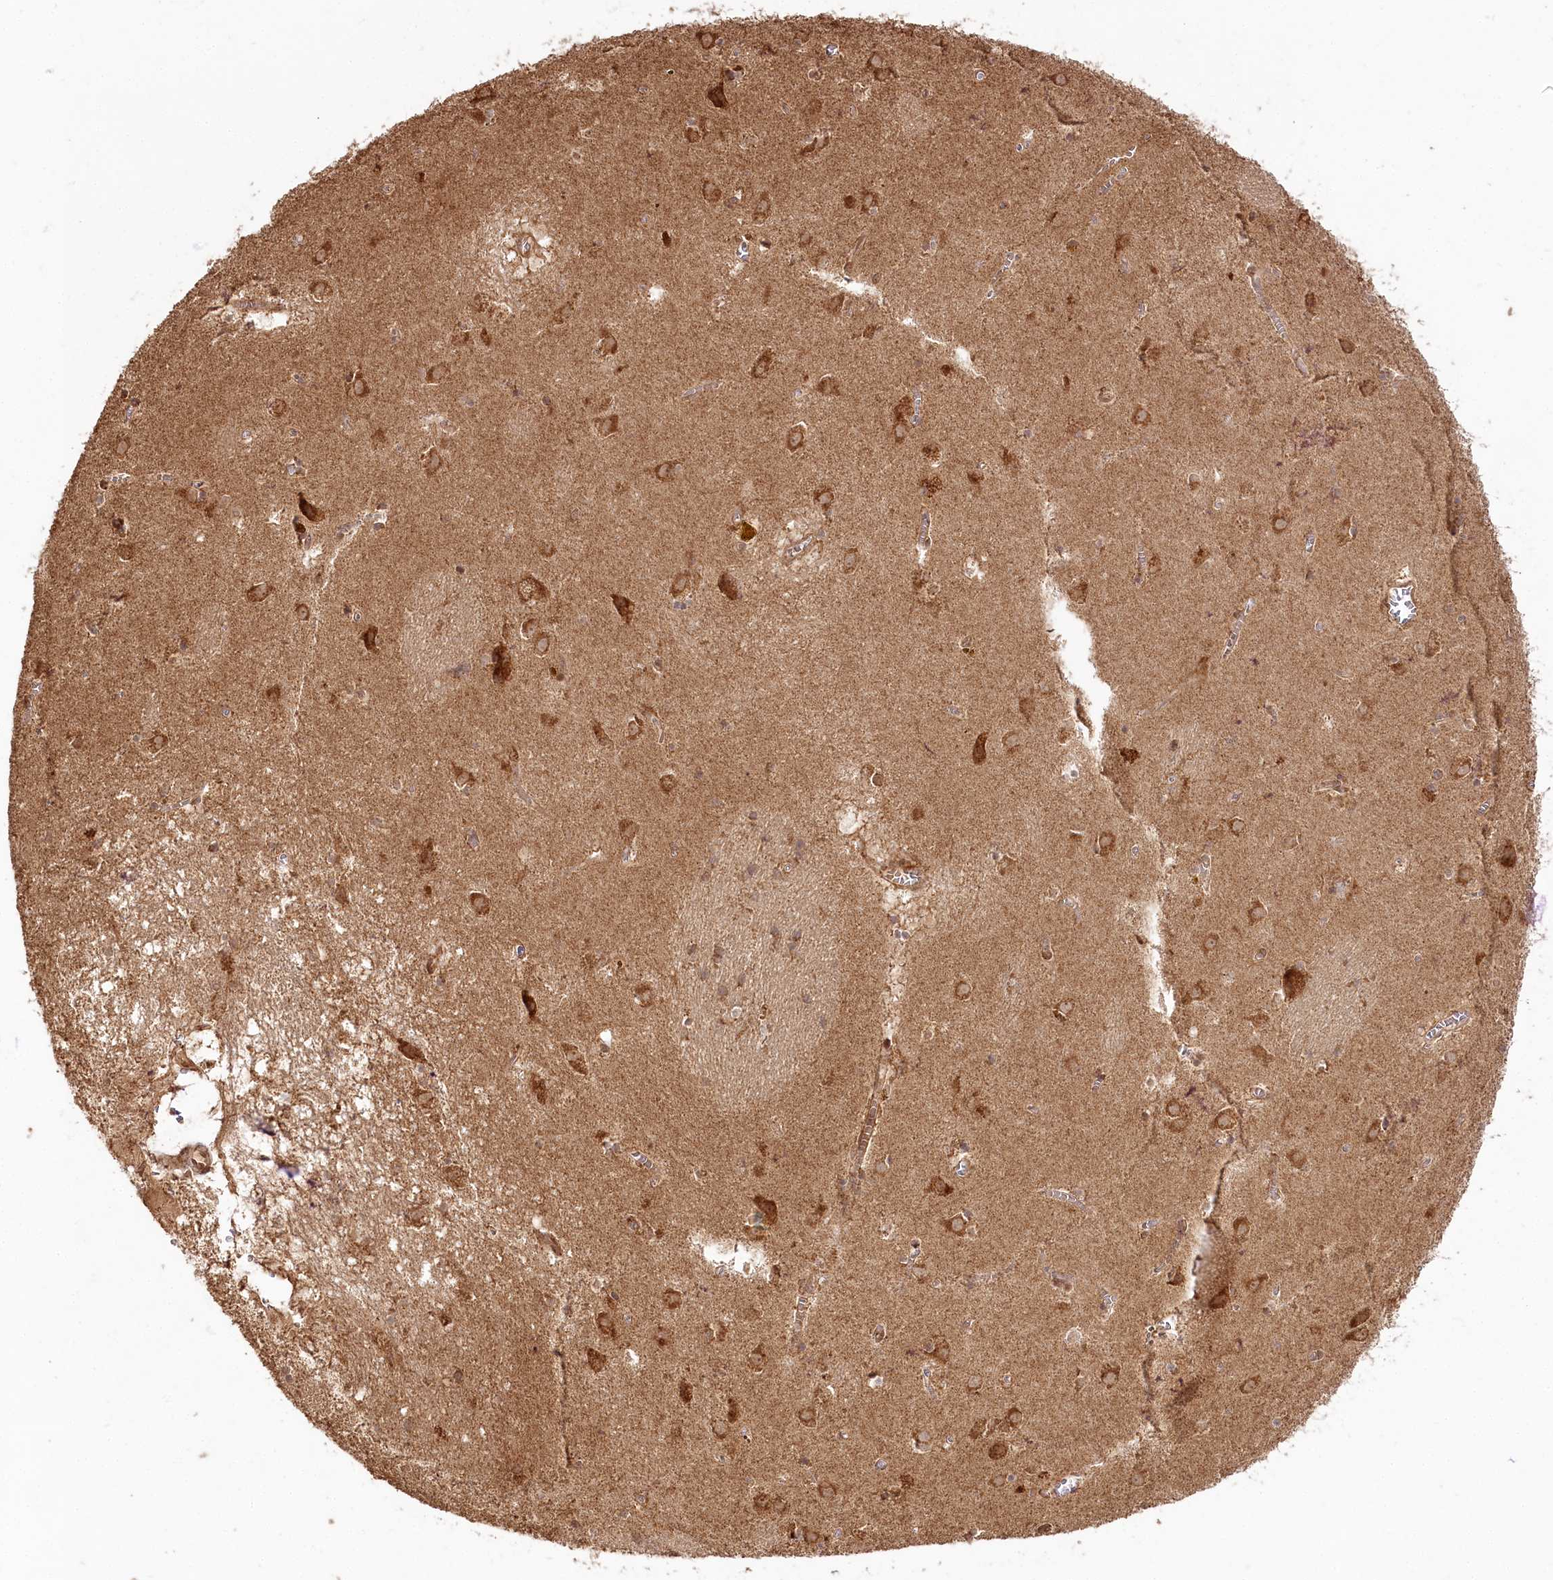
{"staining": {"intensity": "moderate", "quantity": ">75%", "location": "cytoplasmic/membranous,nuclear"}, "tissue": "caudate", "cell_type": "Glial cells", "image_type": "normal", "snomed": [{"axis": "morphology", "description": "Normal tissue, NOS"}, {"axis": "topography", "description": "Lateral ventricle wall"}], "caption": "IHC image of unremarkable caudate: caudate stained using IHC shows medium levels of moderate protein expression localized specifically in the cytoplasmic/membranous,nuclear of glial cells, appearing as a cytoplasmic/membranous,nuclear brown color.", "gene": "ULK2", "patient": {"sex": "male", "age": 70}}